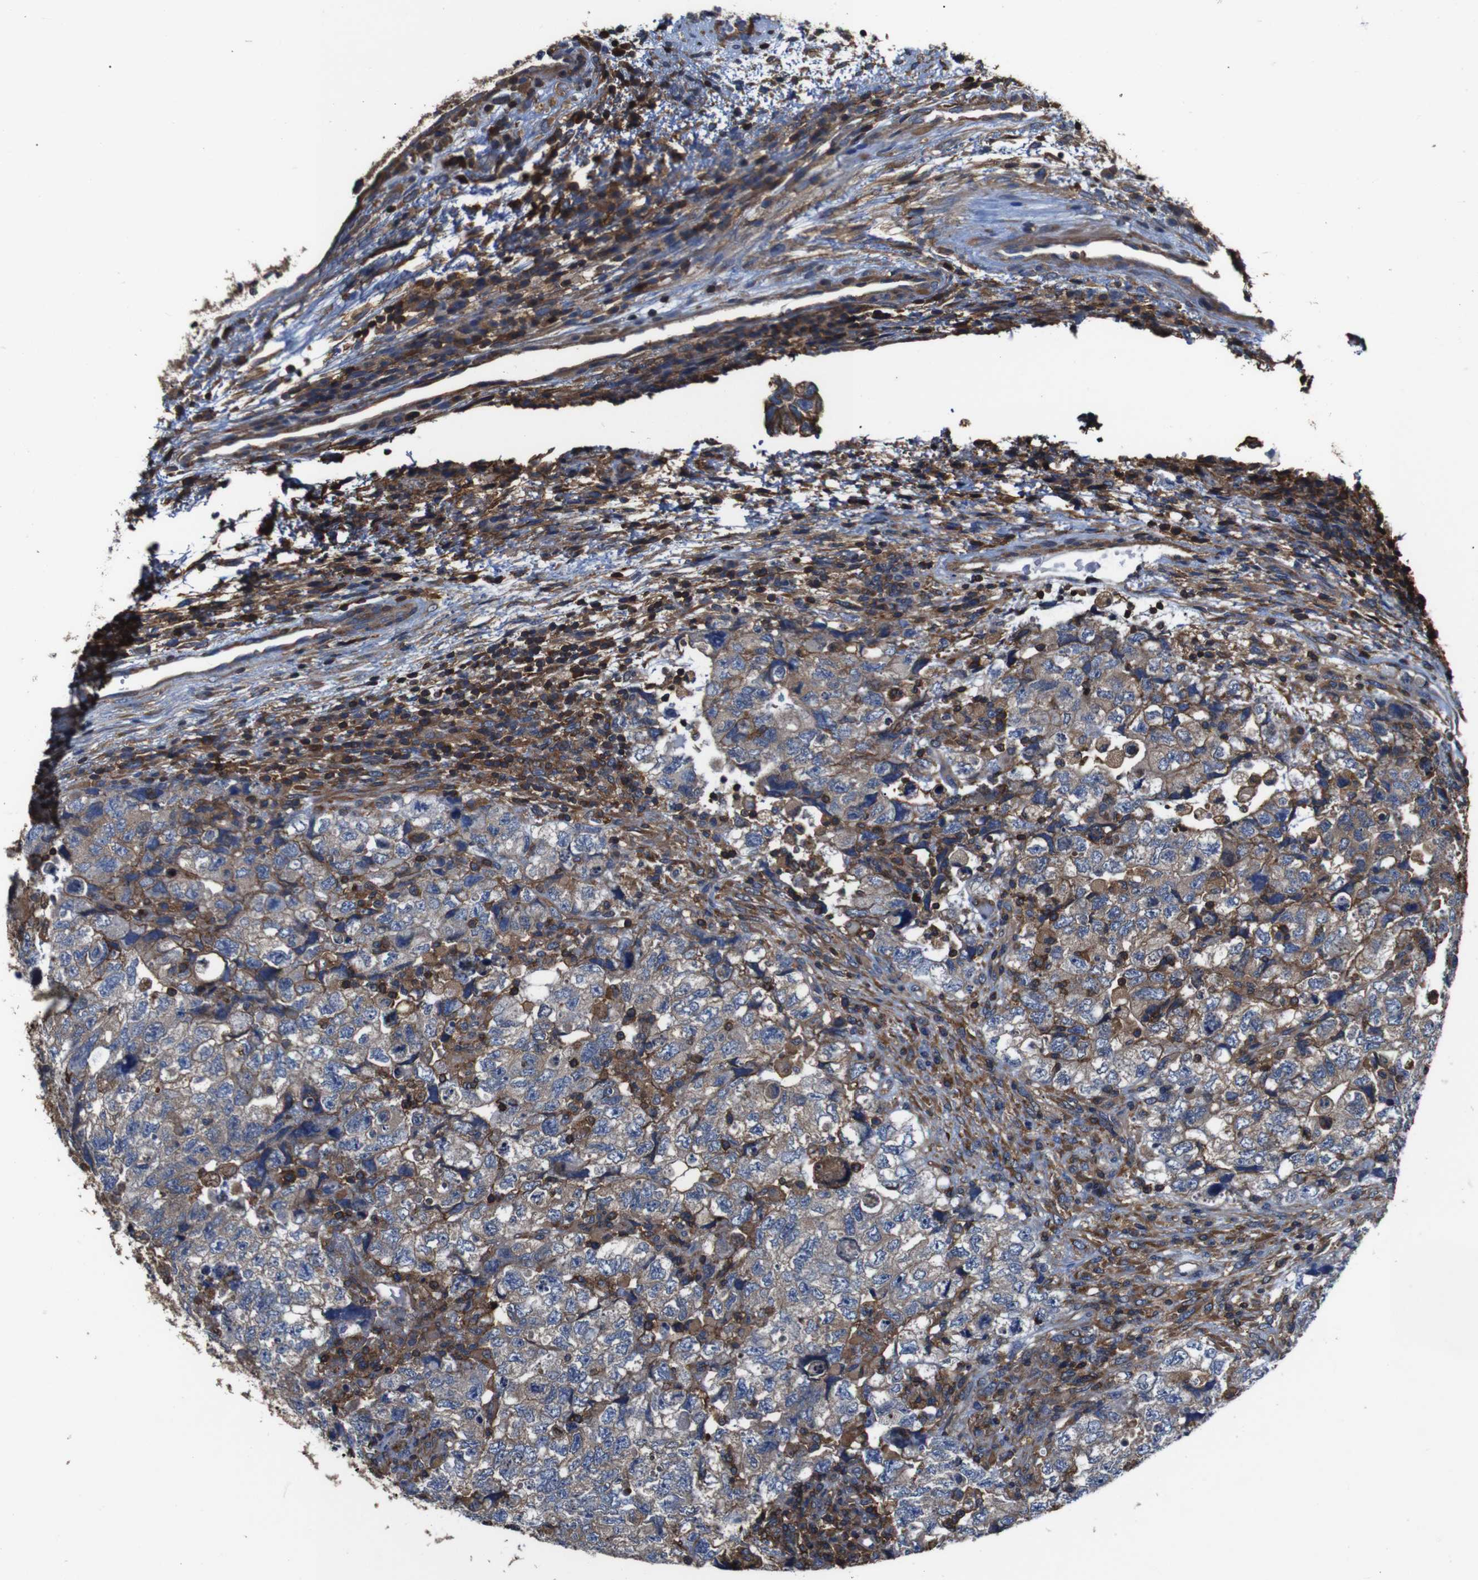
{"staining": {"intensity": "weak", "quantity": "25%-75%", "location": "cytoplasmic/membranous"}, "tissue": "testis cancer", "cell_type": "Tumor cells", "image_type": "cancer", "snomed": [{"axis": "morphology", "description": "Carcinoma, Embryonal, NOS"}, {"axis": "topography", "description": "Testis"}], "caption": "About 25%-75% of tumor cells in human testis cancer (embryonal carcinoma) demonstrate weak cytoplasmic/membranous protein expression as visualized by brown immunohistochemical staining.", "gene": "PI4KA", "patient": {"sex": "male", "age": 36}}